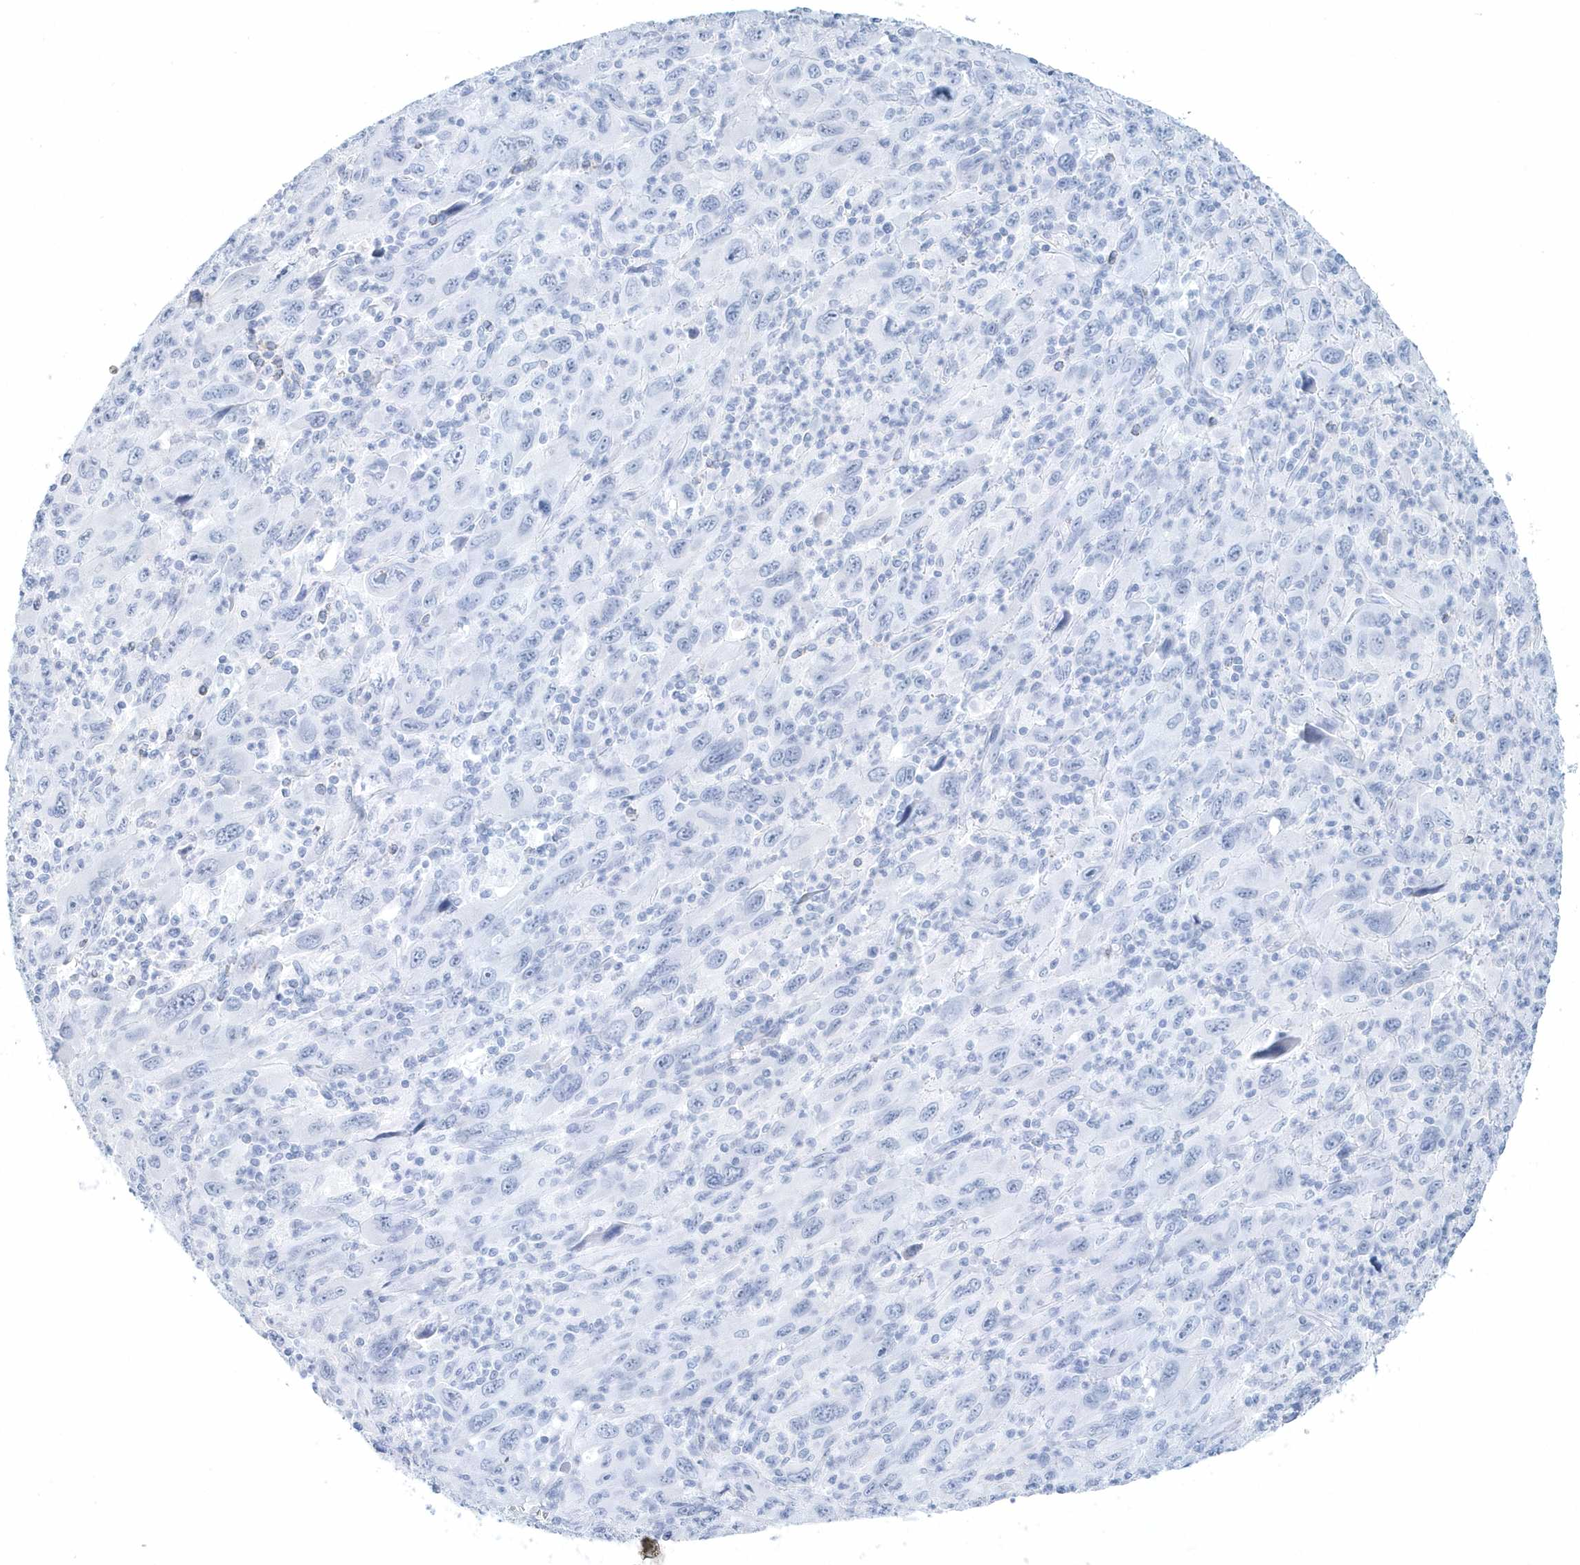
{"staining": {"intensity": "negative", "quantity": "none", "location": "none"}, "tissue": "melanoma", "cell_type": "Tumor cells", "image_type": "cancer", "snomed": [{"axis": "morphology", "description": "Malignant melanoma, Metastatic site"}, {"axis": "topography", "description": "Skin"}], "caption": "Tumor cells are negative for brown protein staining in malignant melanoma (metastatic site).", "gene": "PTPRO", "patient": {"sex": "female", "age": 56}}